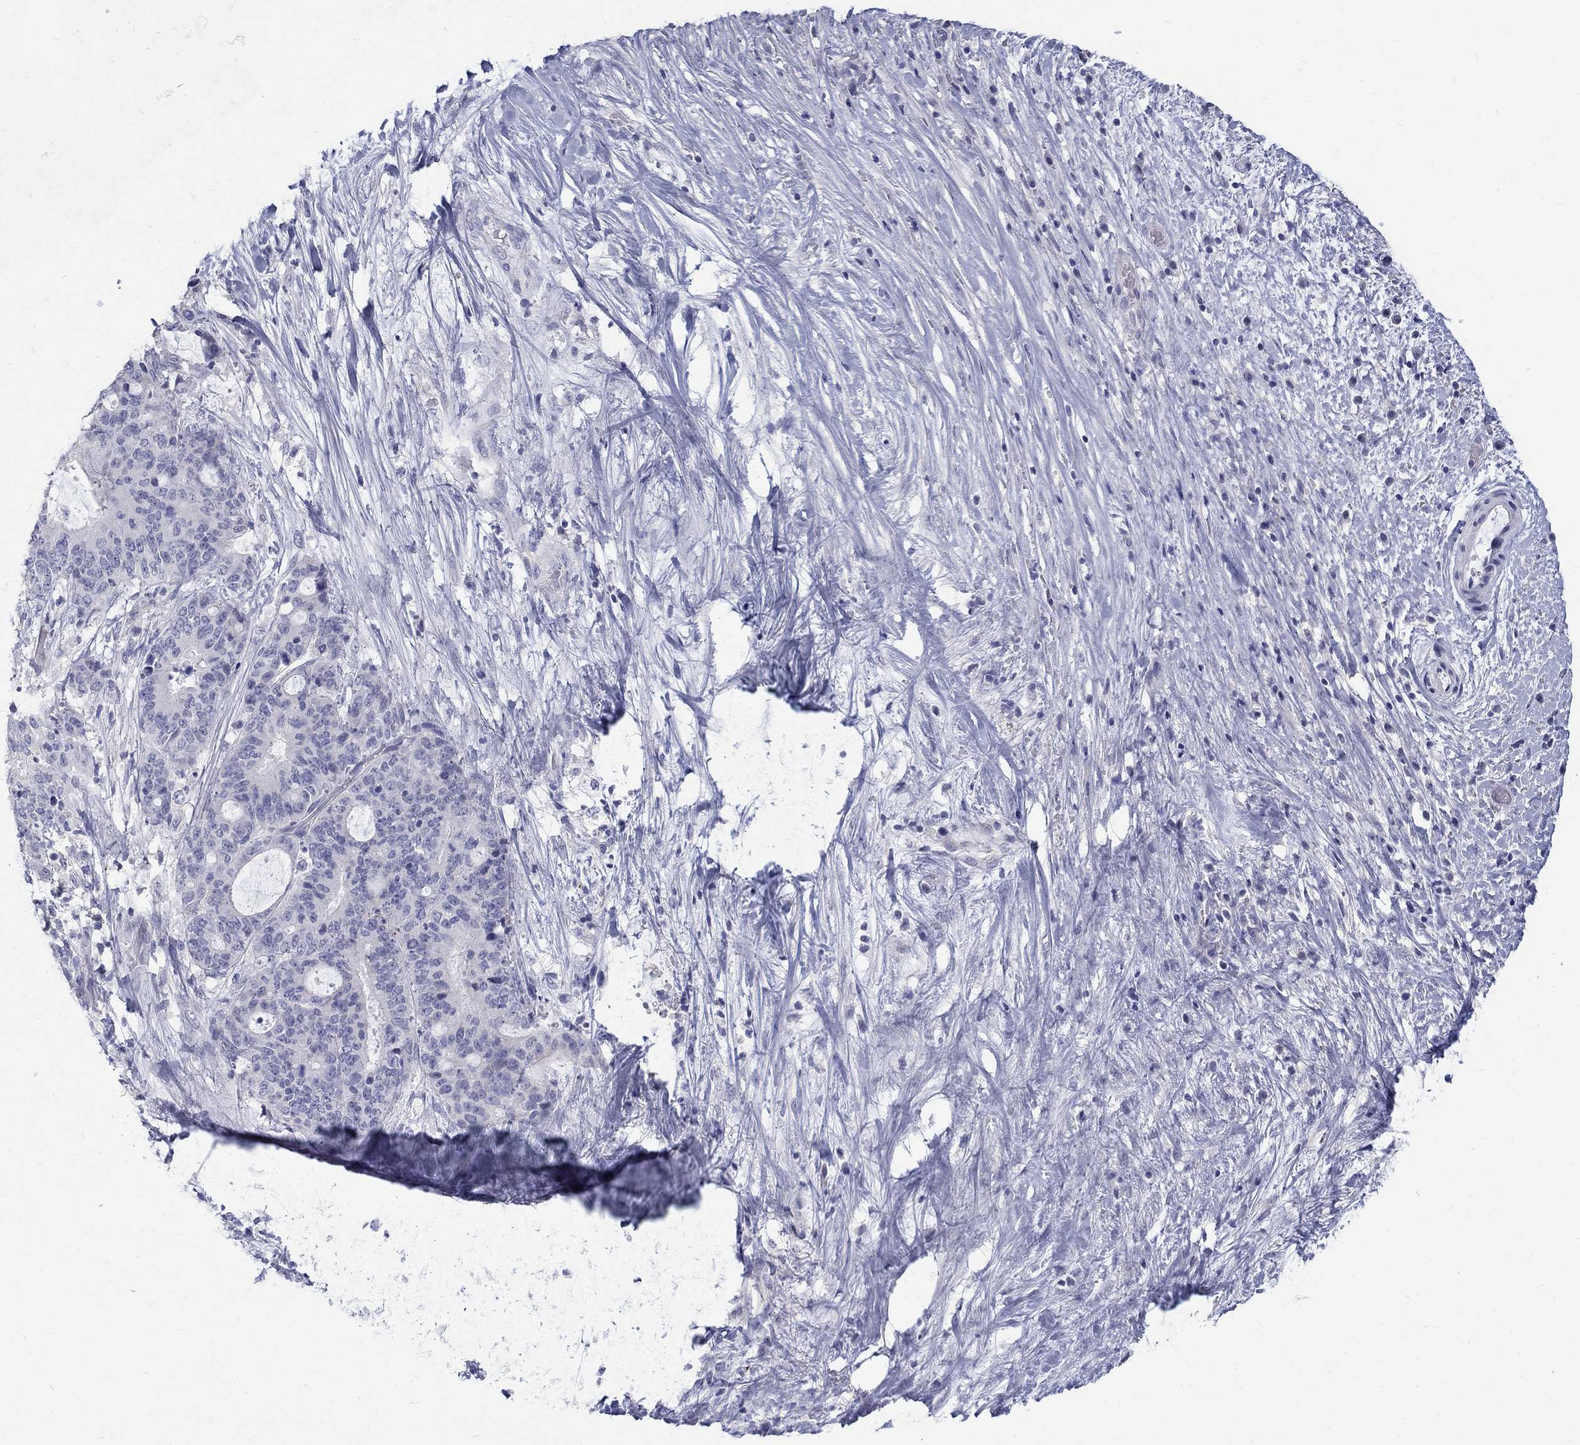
{"staining": {"intensity": "negative", "quantity": "none", "location": "none"}, "tissue": "liver cancer", "cell_type": "Tumor cells", "image_type": "cancer", "snomed": [{"axis": "morphology", "description": "Cholangiocarcinoma"}, {"axis": "topography", "description": "Liver"}], "caption": "Liver cancer (cholangiocarcinoma) stained for a protein using IHC displays no expression tumor cells.", "gene": "MAGEB6", "patient": {"sex": "female", "age": 73}}